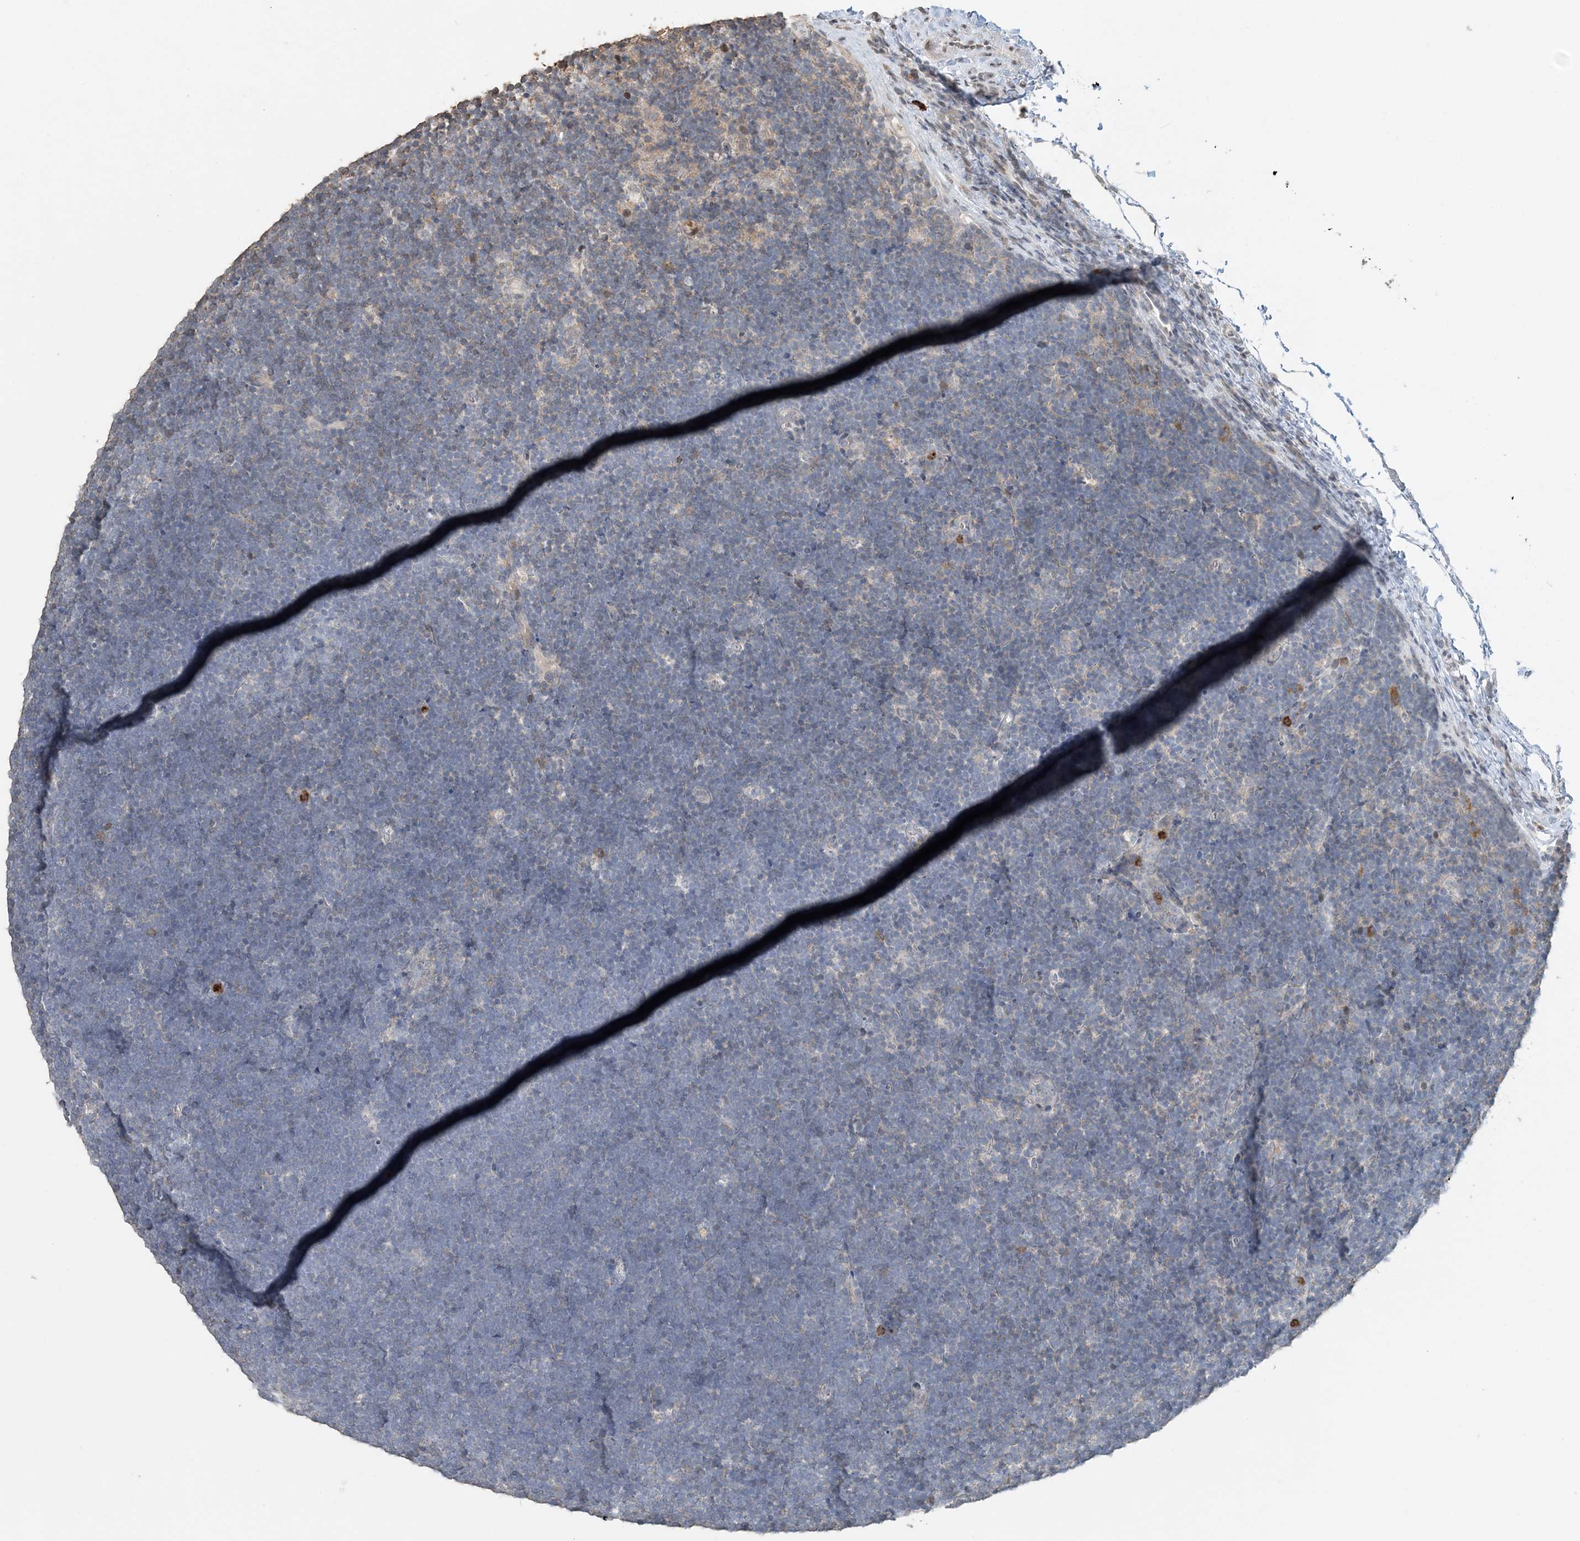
{"staining": {"intensity": "negative", "quantity": "none", "location": "none"}, "tissue": "lymphoma", "cell_type": "Tumor cells", "image_type": "cancer", "snomed": [{"axis": "morphology", "description": "Malignant lymphoma, non-Hodgkin's type, High grade"}, {"axis": "topography", "description": "Lymph node"}], "caption": "This is a micrograph of immunohistochemistry (IHC) staining of lymphoma, which shows no positivity in tumor cells.", "gene": "FAM110A", "patient": {"sex": "male", "age": 13}}